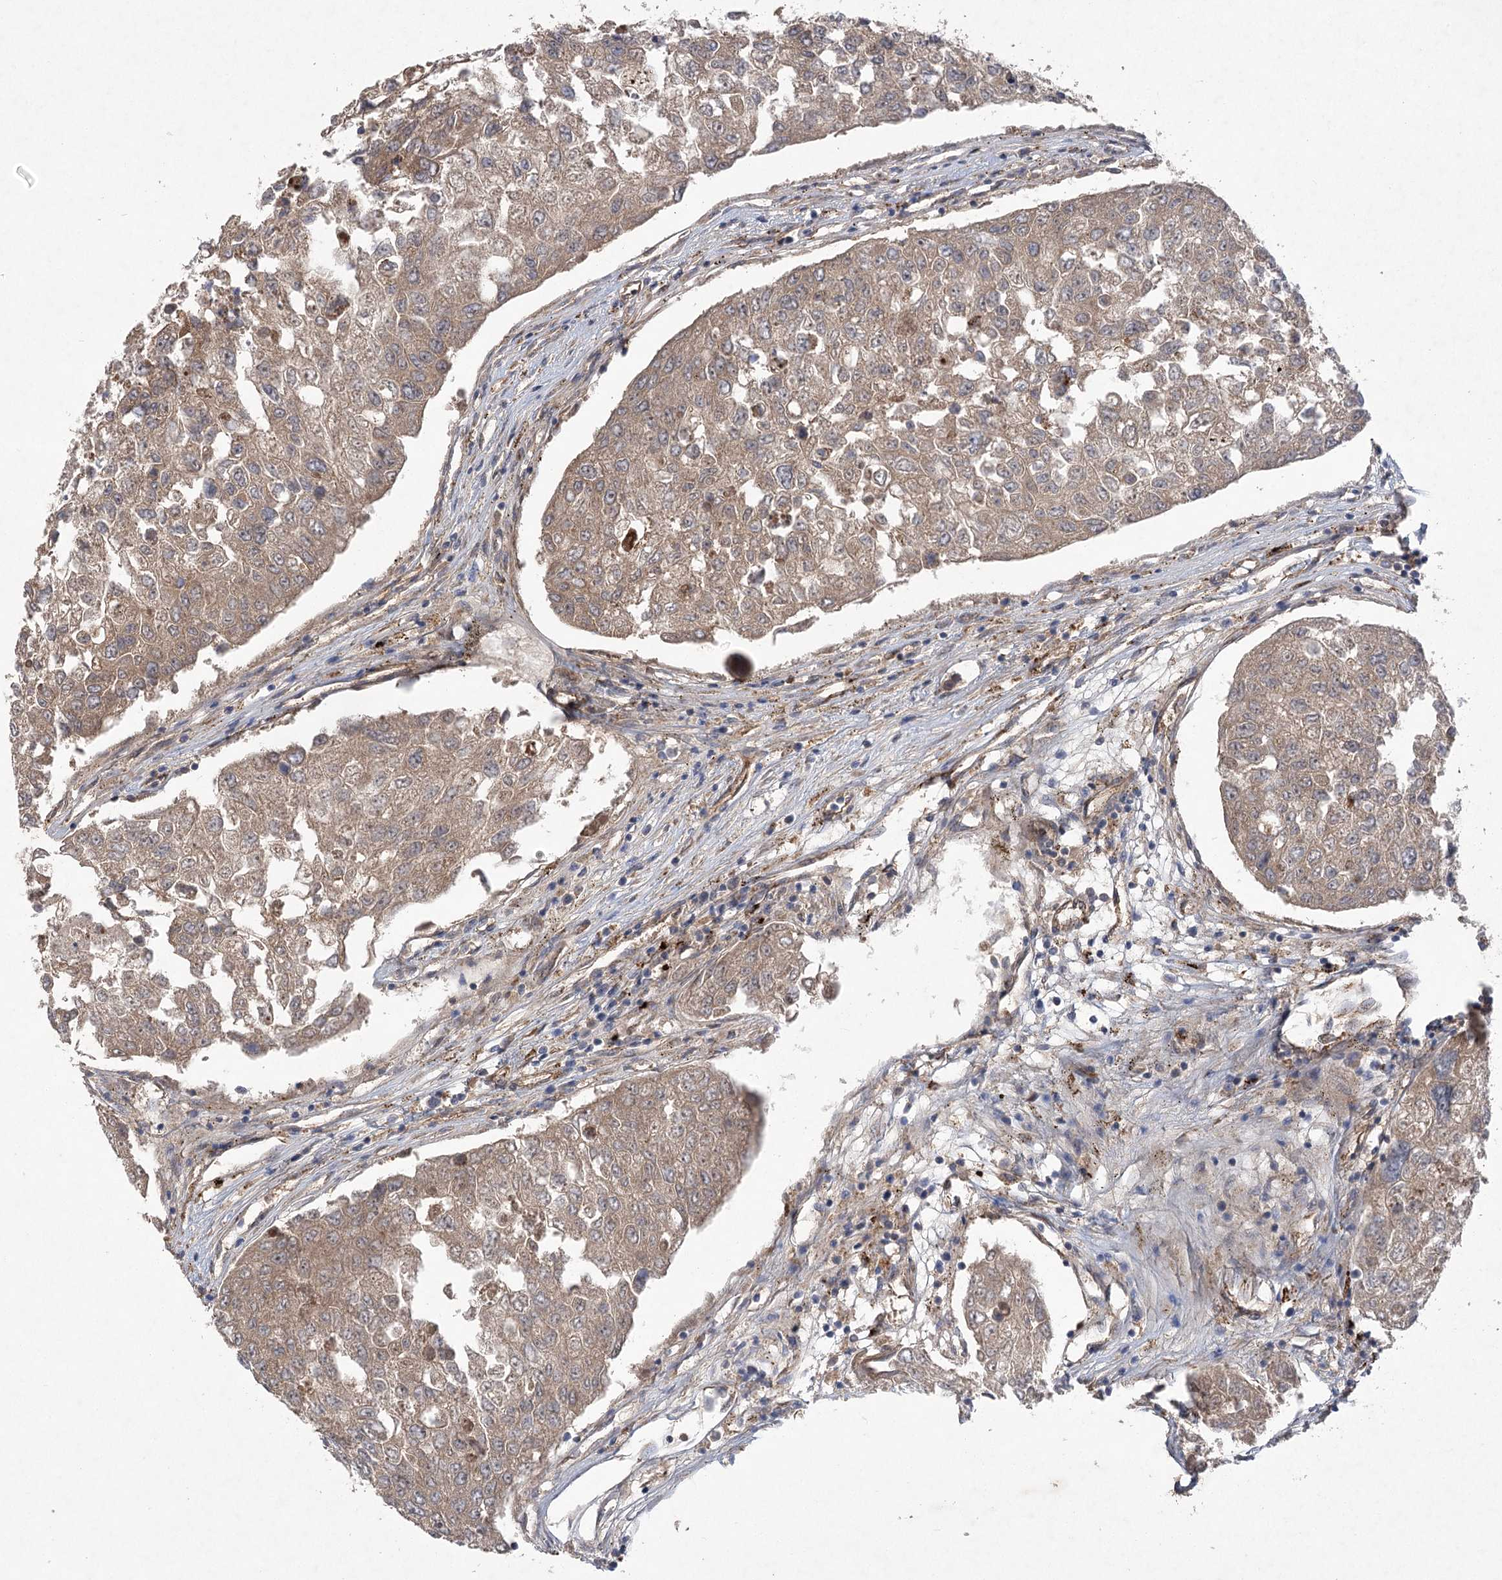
{"staining": {"intensity": "moderate", "quantity": ">75%", "location": "cytoplasmic/membranous"}, "tissue": "urothelial cancer", "cell_type": "Tumor cells", "image_type": "cancer", "snomed": [{"axis": "morphology", "description": "Urothelial carcinoma, High grade"}, {"axis": "topography", "description": "Lymph node"}, {"axis": "topography", "description": "Urinary bladder"}], "caption": "Moderate cytoplasmic/membranous expression for a protein is identified in approximately >75% of tumor cells of high-grade urothelial carcinoma using immunohistochemistry (IHC).", "gene": "METTL24", "patient": {"sex": "male", "age": 51}}